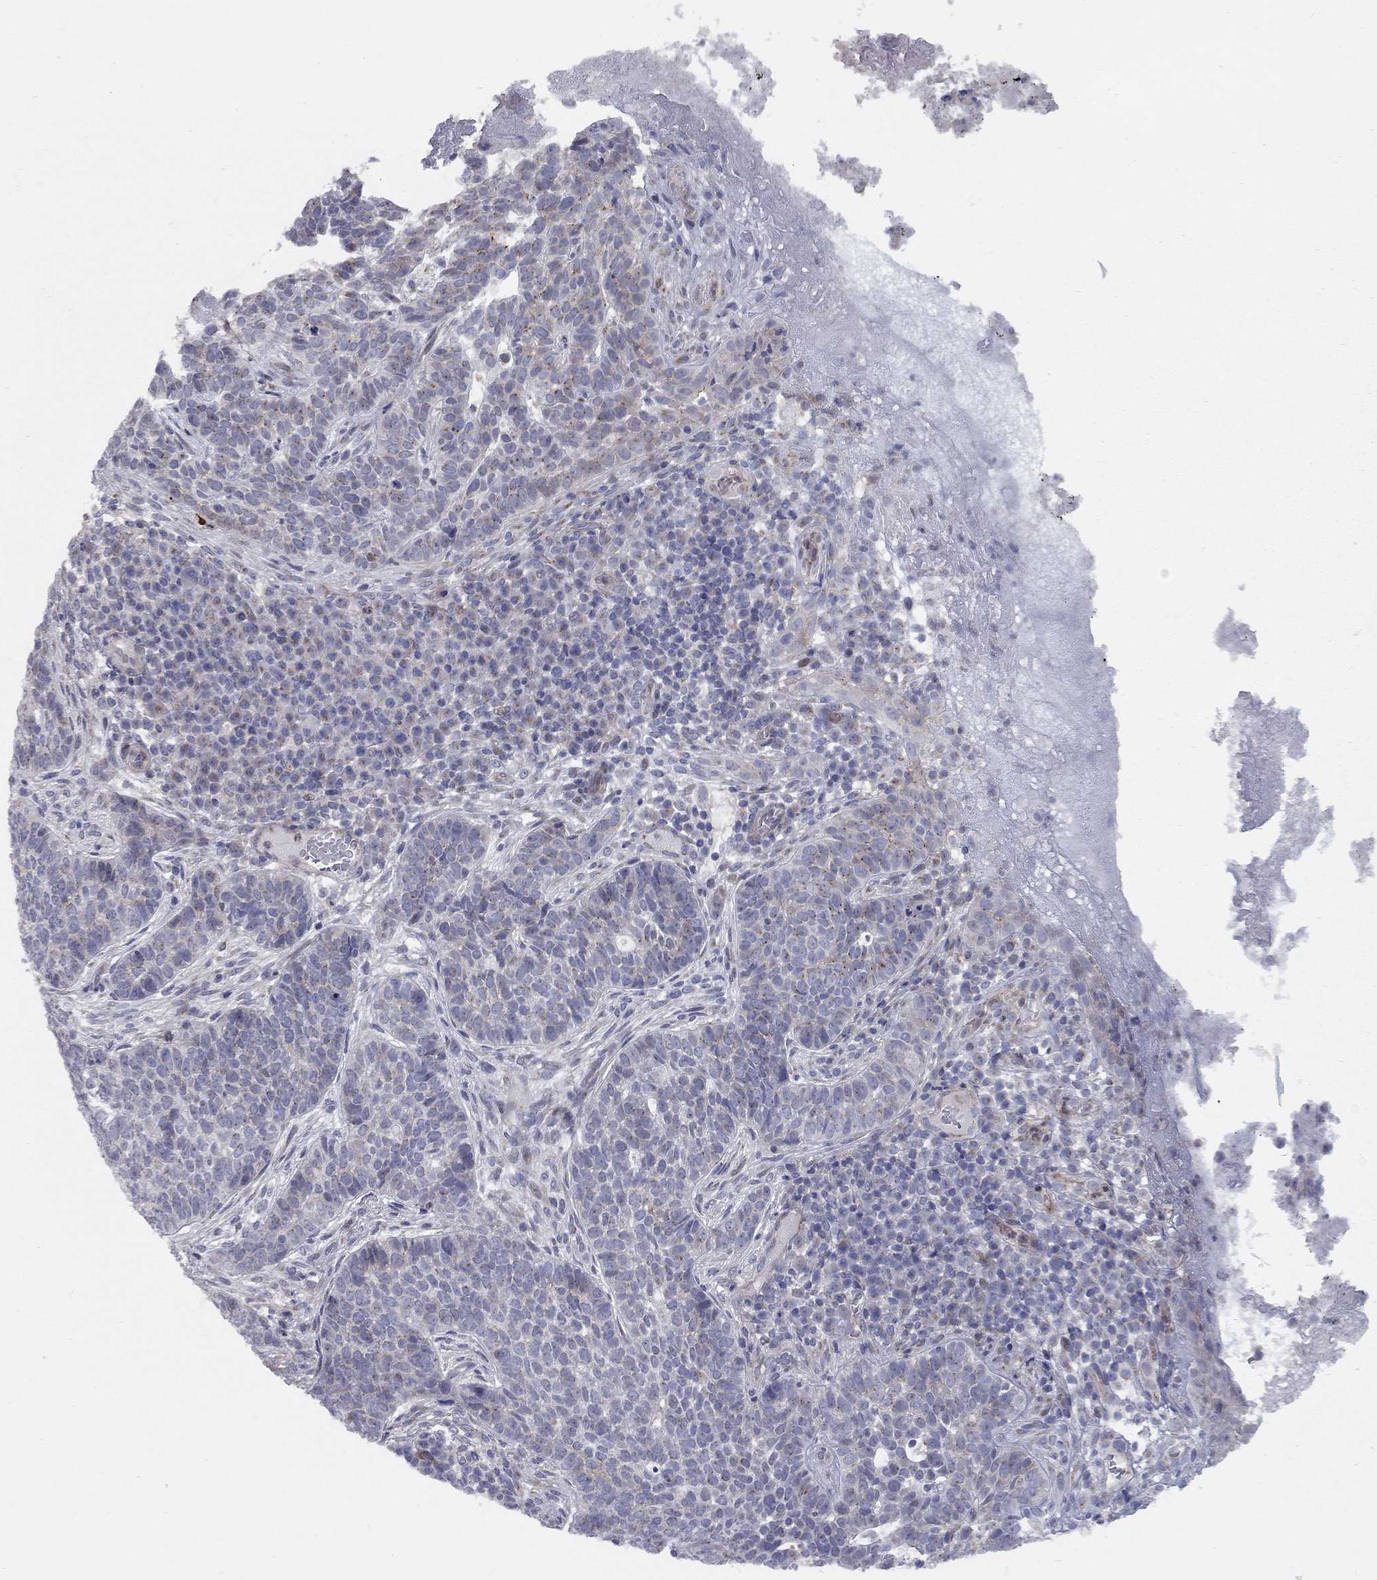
{"staining": {"intensity": "negative", "quantity": "none", "location": "none"}, "tissue": "skin cancer", "cell_type": "Tumor cells", "image_type": "cancer", "snomed": [{"axis": "morphology", "description": "Basal cell carcinoma"}, {"axis": "topography", "description": "Skin"}], "caption": "DAB immunohistochemical staining of skin cancer (basal cell carcinoma) exhibits no significant positivity in tumor cells. (Brightfield microscopy of DAB (3,3'-diaminobenzidine) IHC at high magnification).", "gene": "DUSP7", "patient": {"sex": "female", "age": 69}}